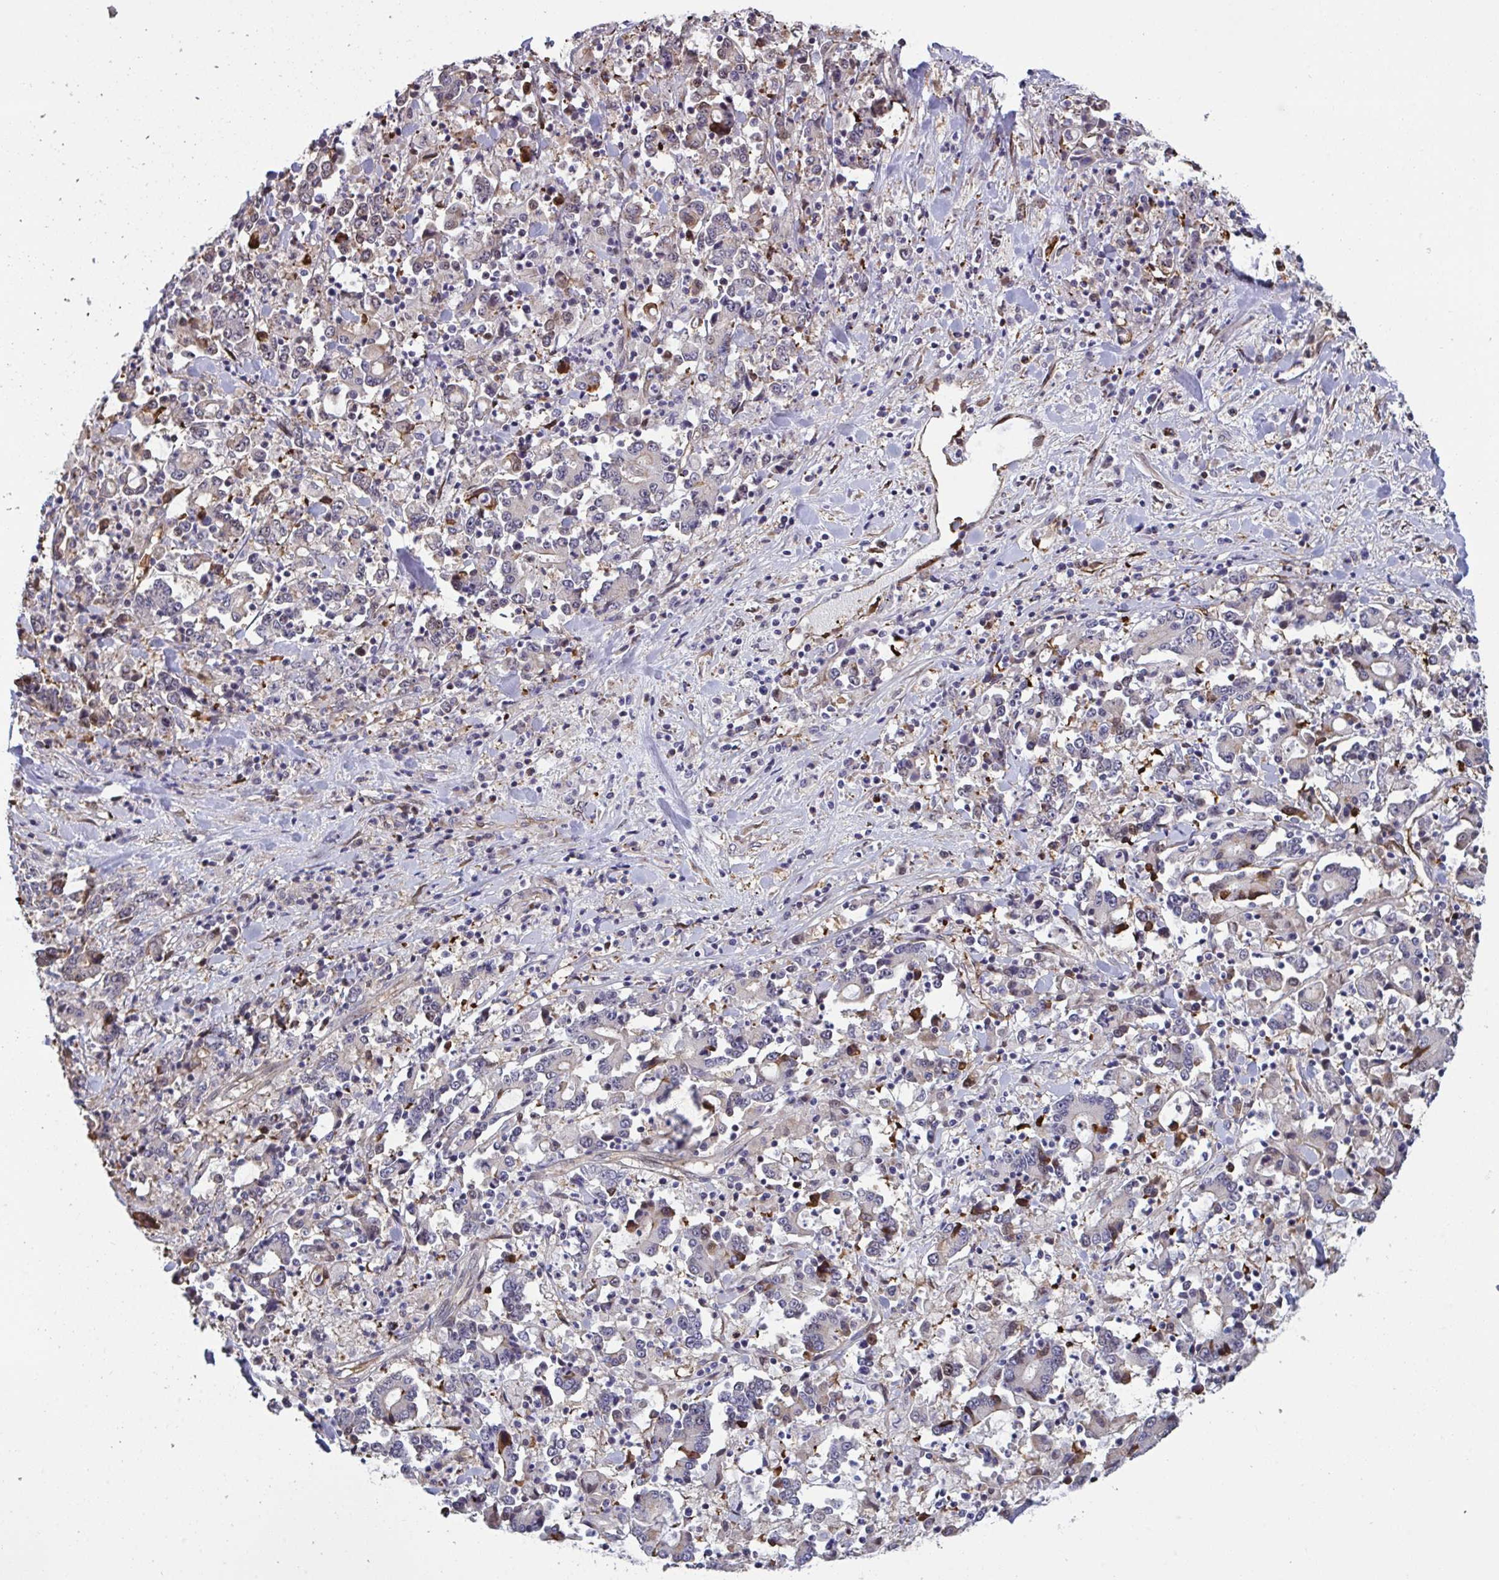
{"staining": {"intensity": "strong", "quantity": "<25%", "location": "cytoplasmic/membranous,nuclear"}, "tissue": "stomach cancer", "cell_type": "Tumor cells", "image_type": "cancer", "snomed": [{"axis": "morphology", "description": "Adenocarcinoma, NOS"}, {"axis": "topography", "description": "Stomach, upper"}], "caption": "Protein staining demonstrates strong cytoplasmic/membranous and nuclear expression in about <25% of tumor cells in stomach cancer (adenocarcinoma).", "gene": "PELI2", "patient": {"sex": "male", "age": 68}}